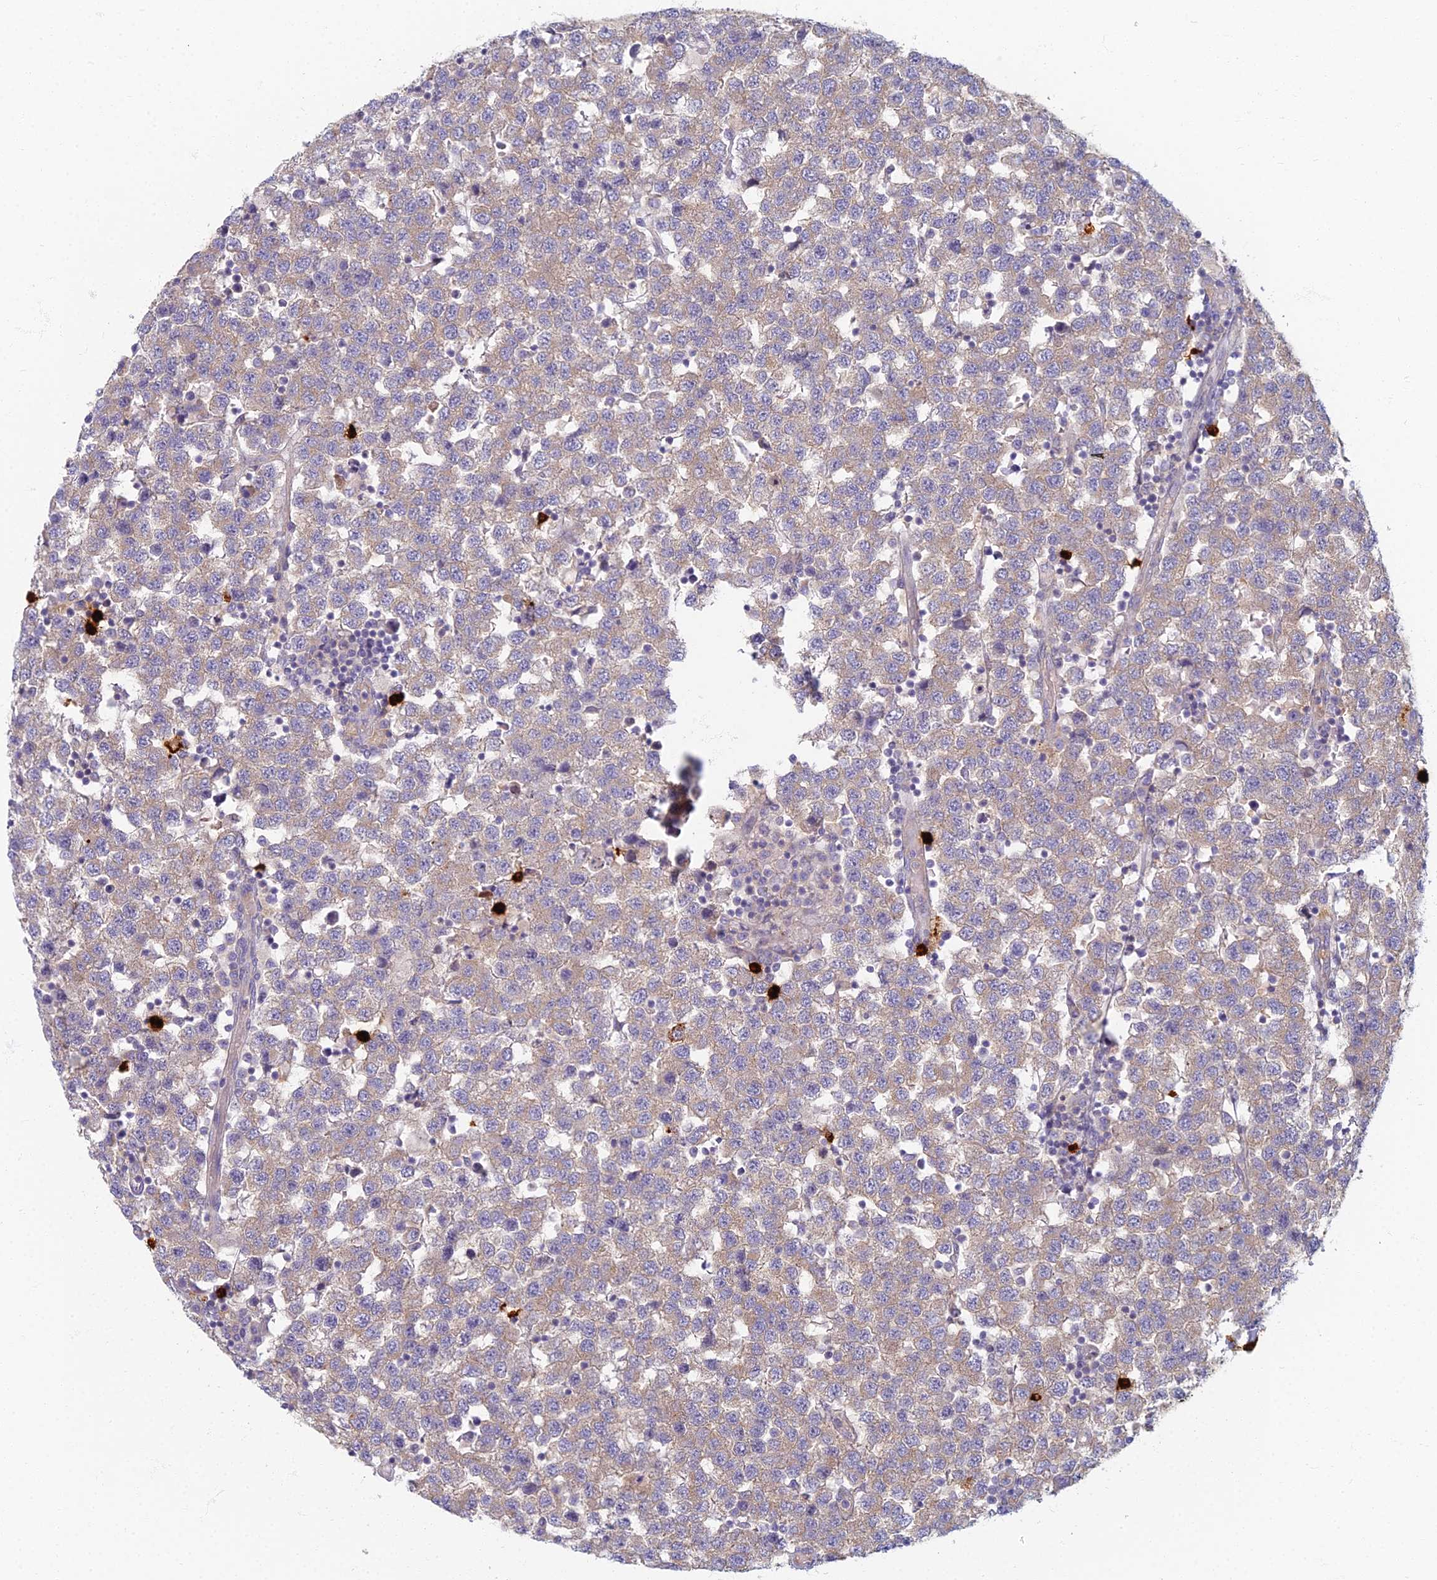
{"staining": {"intensity": "weak", "quantity": "25%-75%", "location": "cytoplasmic/membranous"}, "tissue": "testis cancer", "cell_type": "Tumor cells", "image_type": "cancer", "snomed": [{"axis": "morphology", "description": "Seminoma, NOS"}, {"axis": "topography", "description": "Testis"}], "caption": "Immunohistochemistry (IHC) histopathology image of neoplastic tissue: testis cancer stained using IHC displays low levels of weak protein expression localized specifically in the cytoplasmic/membranous of tumor cells, appearing as a cytoplasmic/membranous brown color.", "gene": "PROX2", "patient": {"sex": "male", "age": 34}}